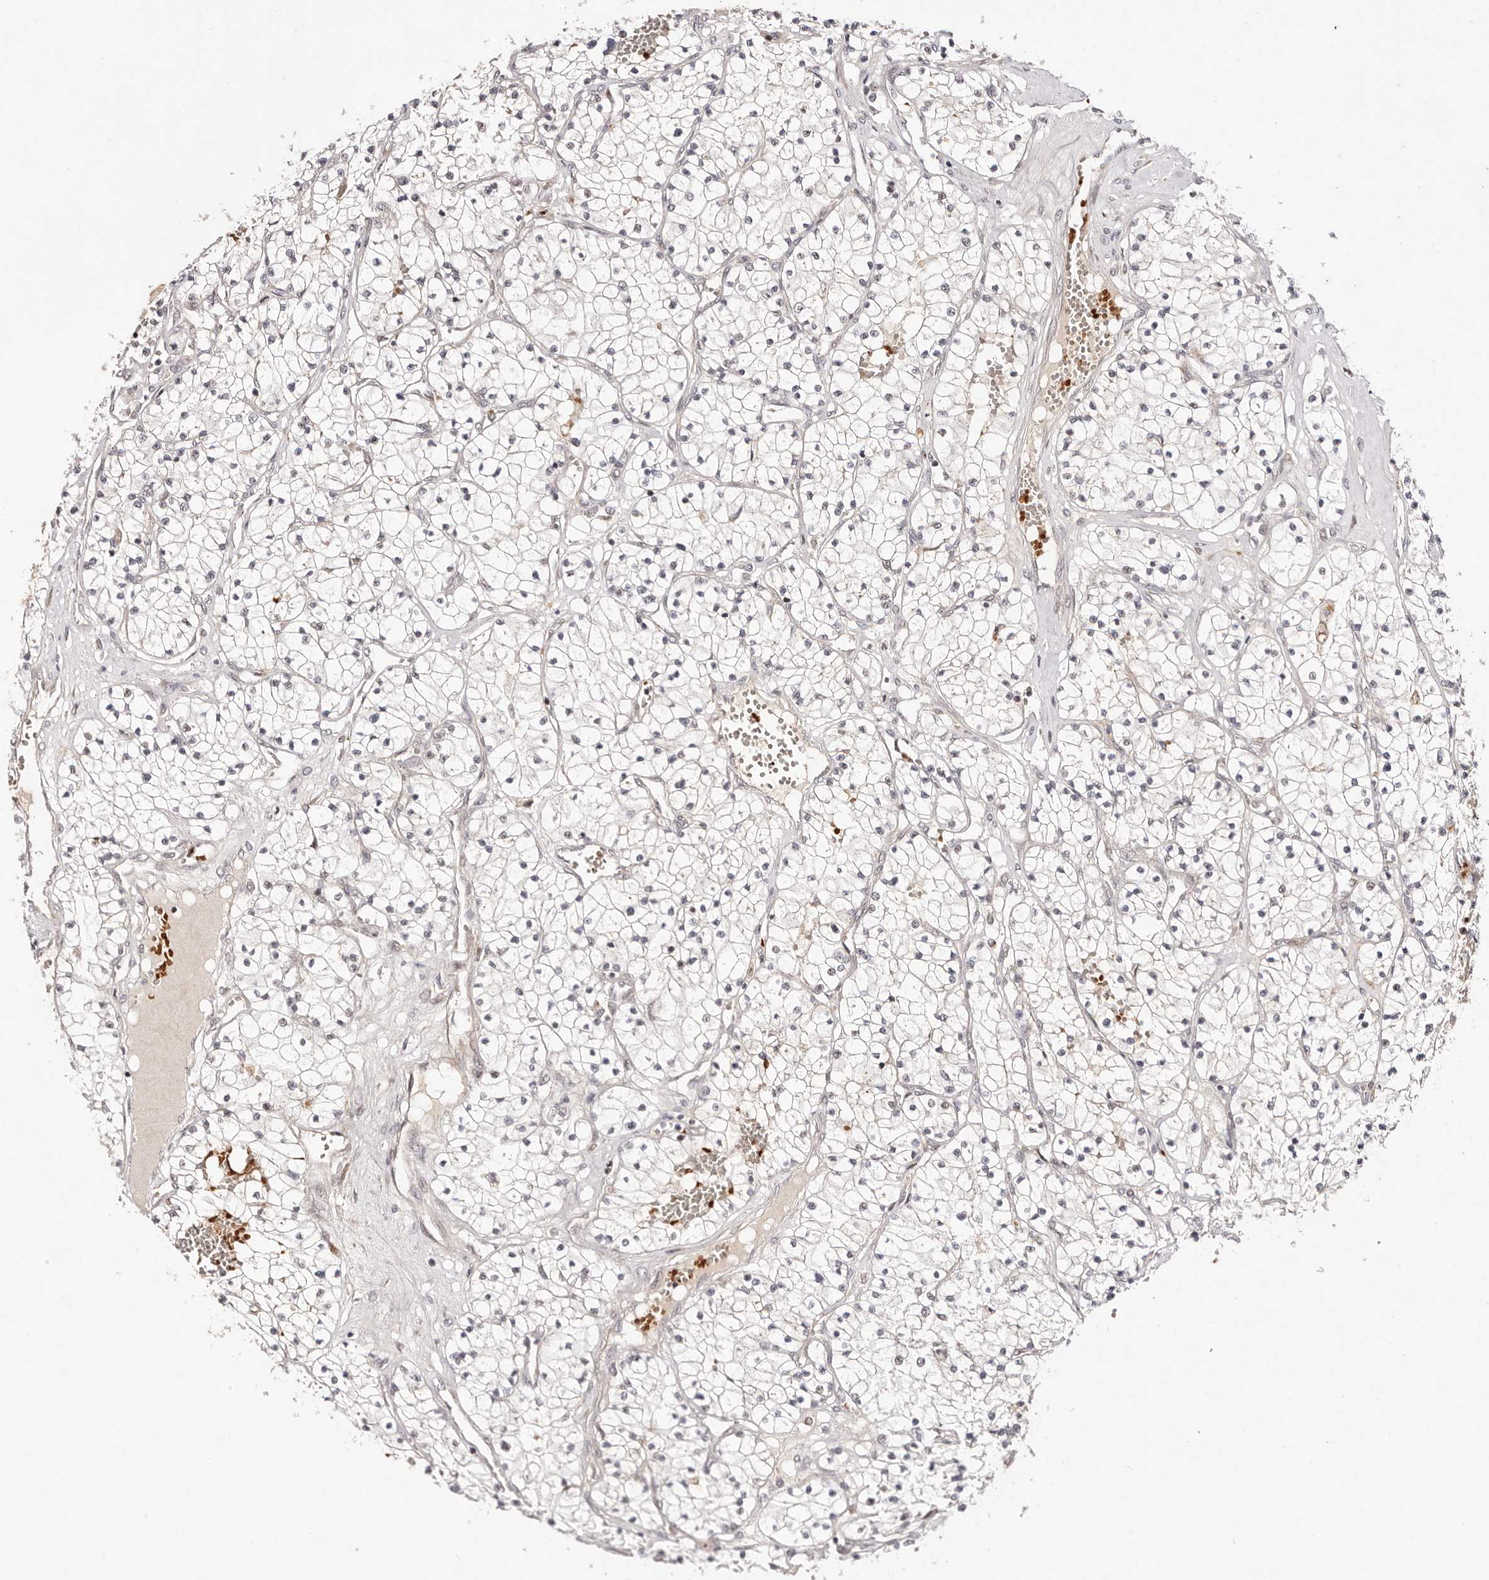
{"staining": {"intensity": "negative", "quantity": "none", "location": "none"}, "tissue": "renal cancer", "cell_type": "Tumor cells", "image_type": "cancer", "snomed": [{"axis": "morphology", "description": "Normal tissue, NOS"}, {"axis": "morphology", "description": "Adenocarcinoma, NOS"}, {"axis": "topography", "description": "Kidney"}], "caption": "Immunohistochemistry photomicrograph of adenocarcinoma (renal) stained for a protein (brown), which displays no staining in tumor cells.", "gene": "WRN", "patient": {"sex": "male", "age": 68}}